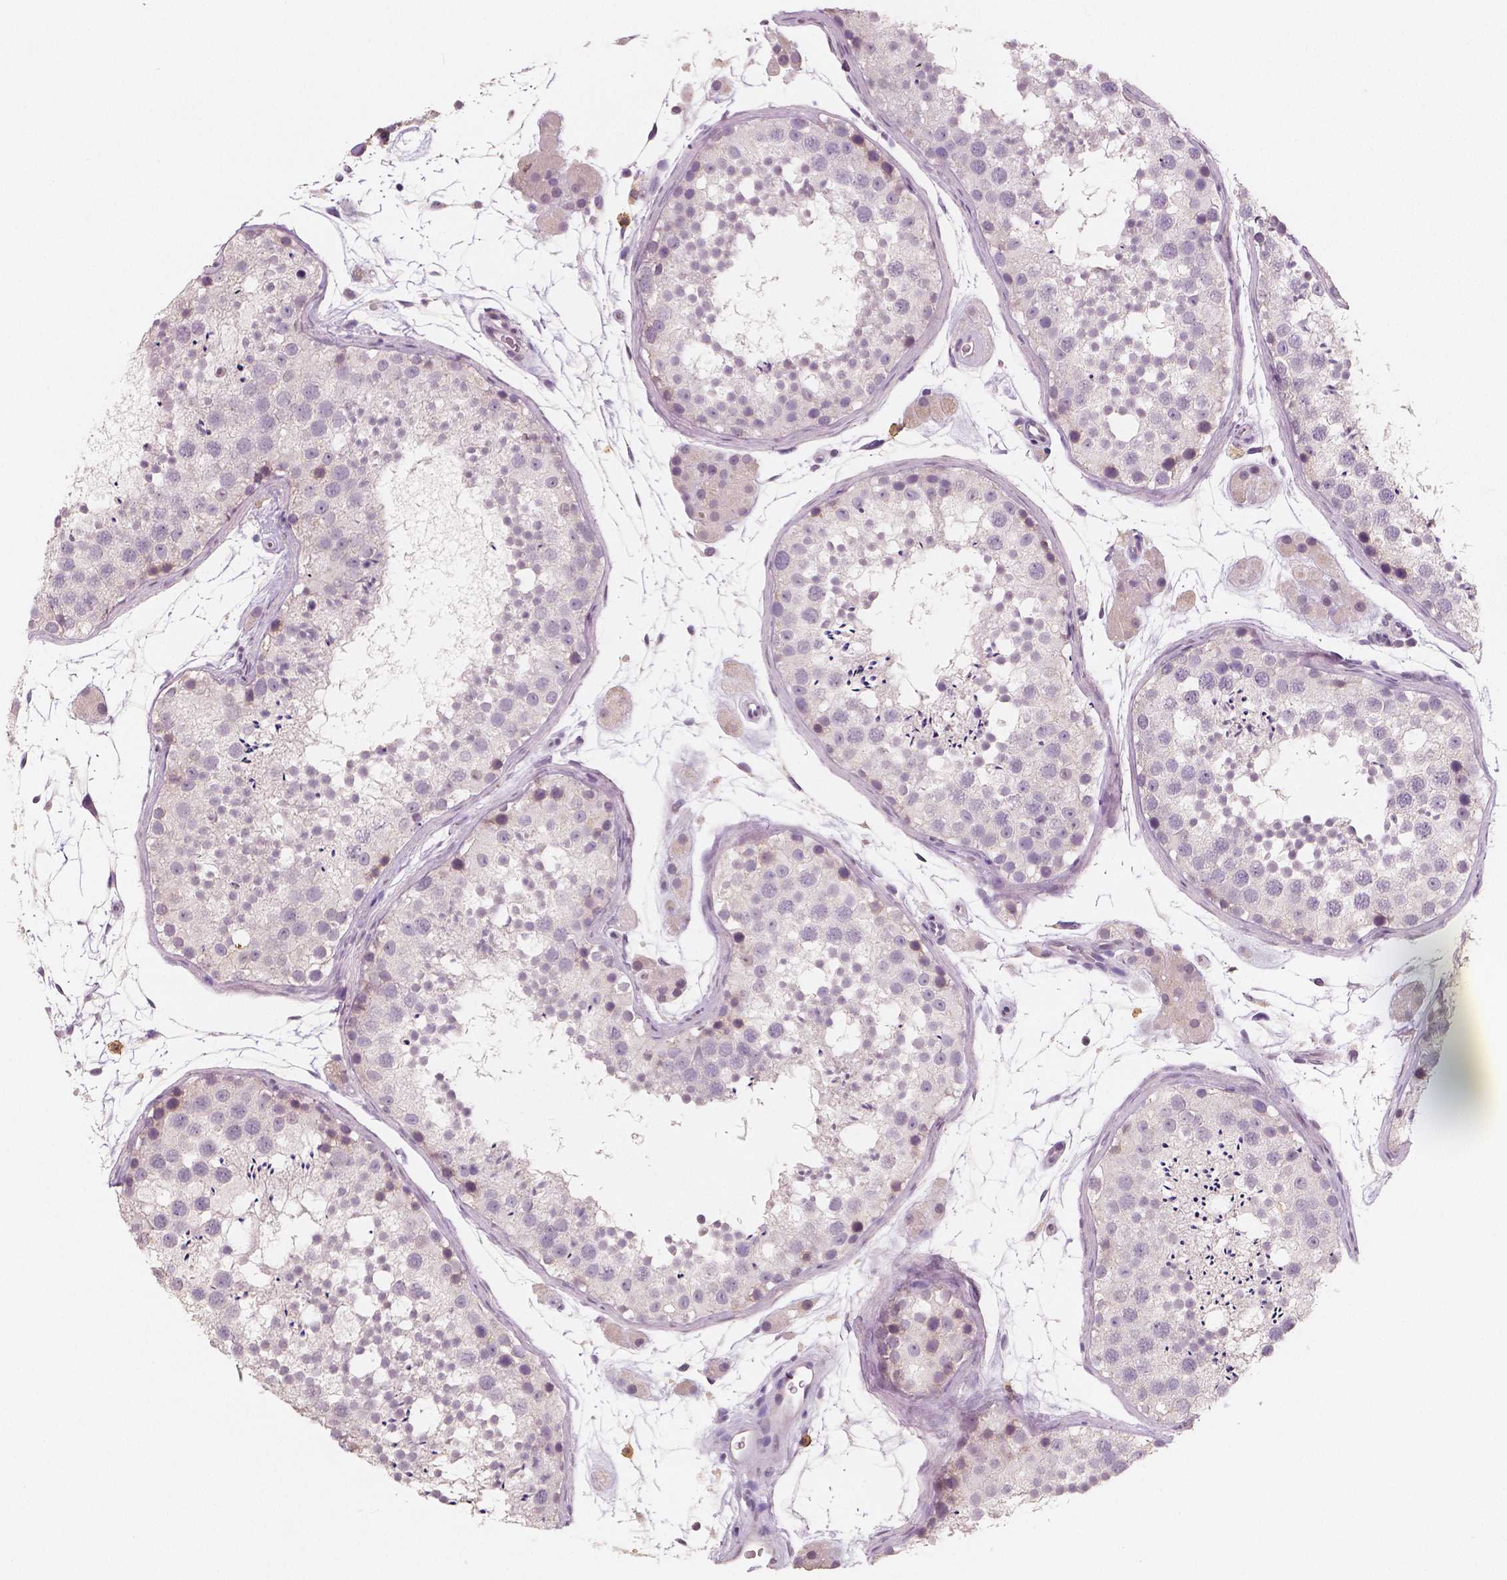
{"staining": {"intensity": "negative", "quantity": "none", "location": "none"}, "tissue": "testis", "cell_type": "Cells in seminiferous ducts", "image_type": "normal", "snomed": [{"axis": "morphology", "description": "Normal tissue, NOS"}, {"axis": "topography", "description": "Testis"}], "caption": "The immunohistochemistry micrograph has no significant expression in cells in seminiferous ducts of testis.", "gene": "KIT", "patient": {"sex": "male", "age": 41}}